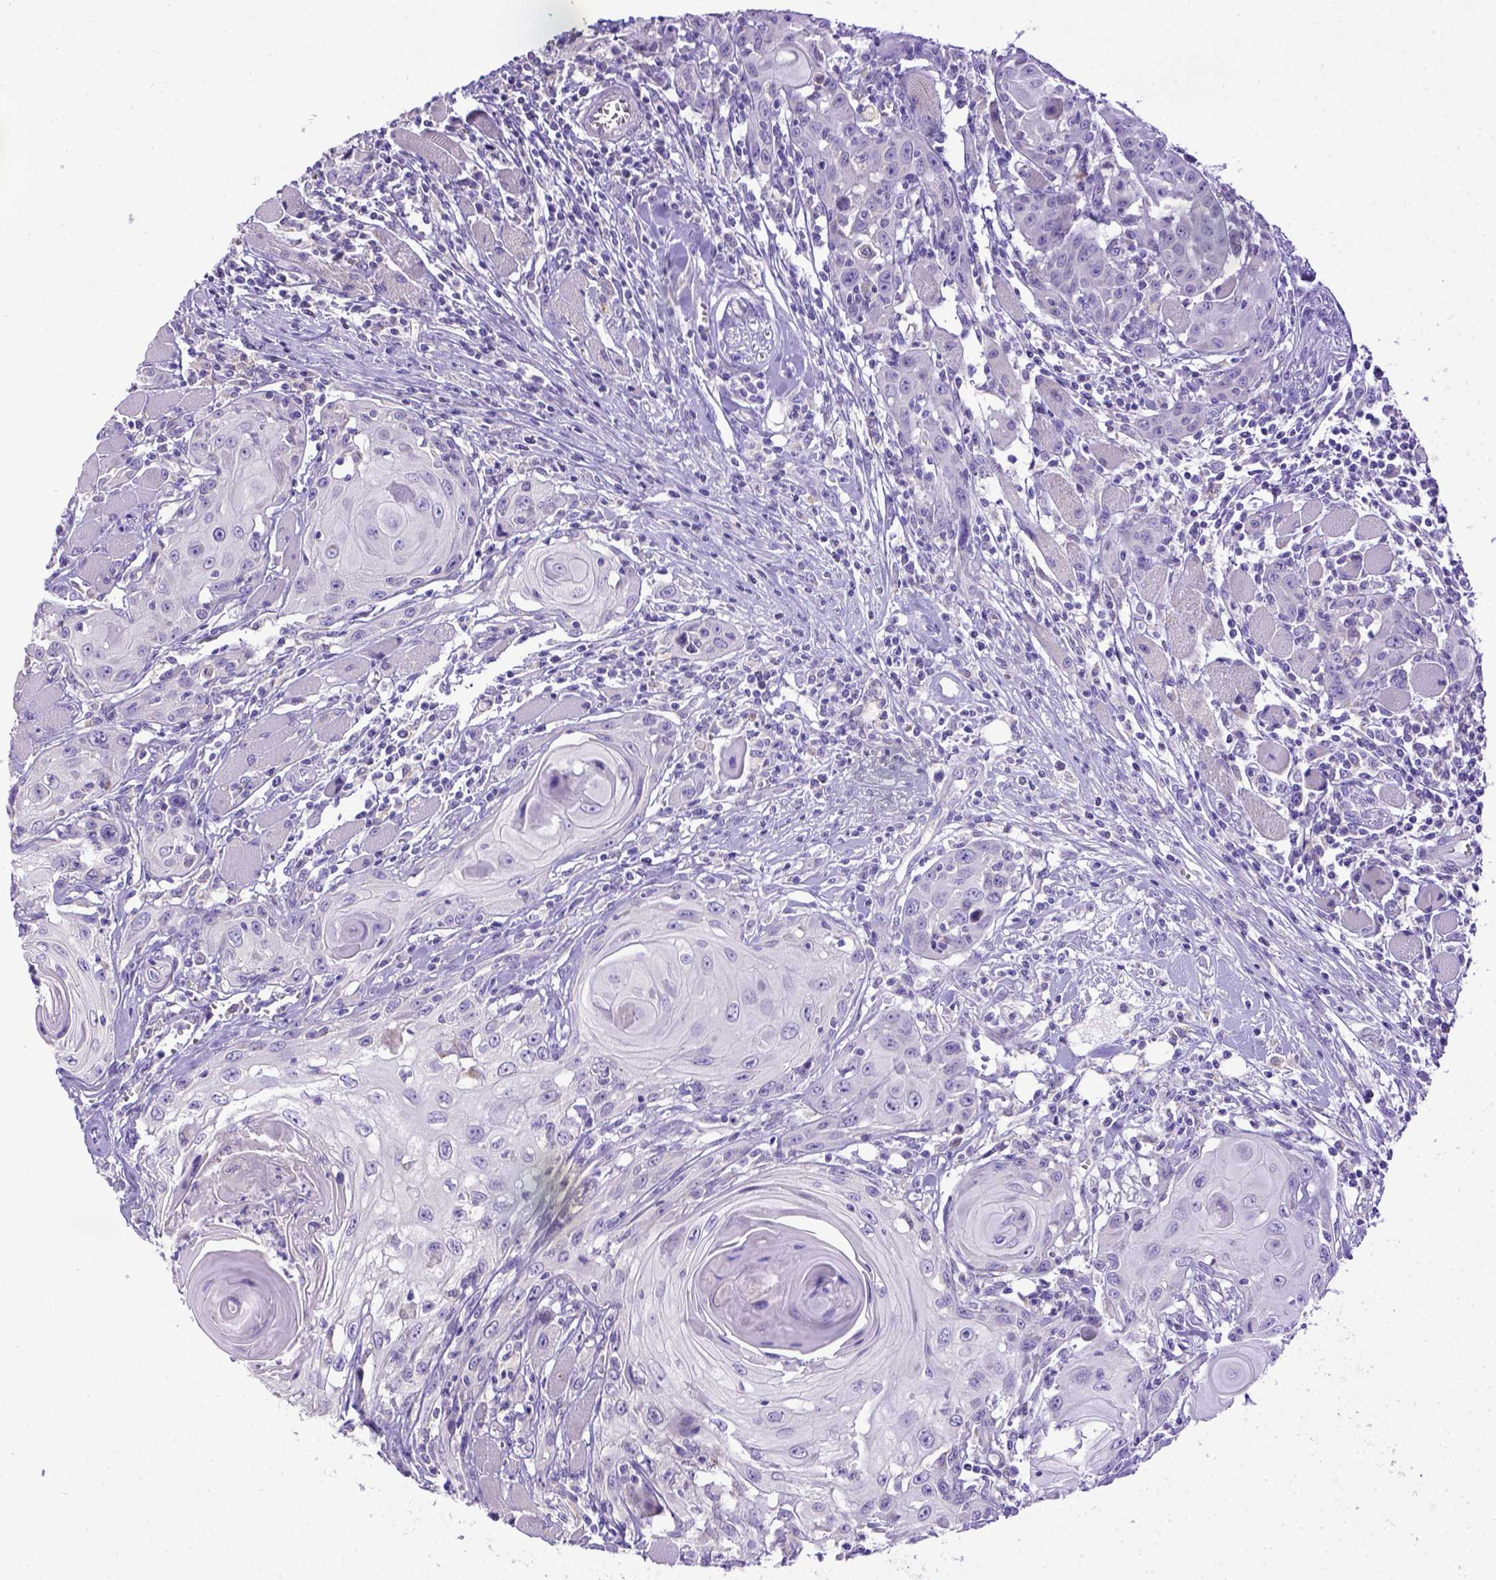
{"staining": {"intensity": "negative", "quantity": "none", "location": "none"}, "tissue": "head and neck cancer", "cell_type": "Tumor cells", "image_type": "cancer", "snomed": [{"axis": "morphology", "description": "Squamous cell carcinoma, NOS"}, {"axis": "topography", "description": "Head-Neck"}], "caption": "Immunohistochemistry of head and neck squamous cell carcinoma shows no expression in tumor cells. (Brightfield microscopy of DAB (3,3'-diaminobenzidine) immunohistochemistry at high magnification).", "gene": "SPEF1", "patient": {"sex": "female", "age": 80}}